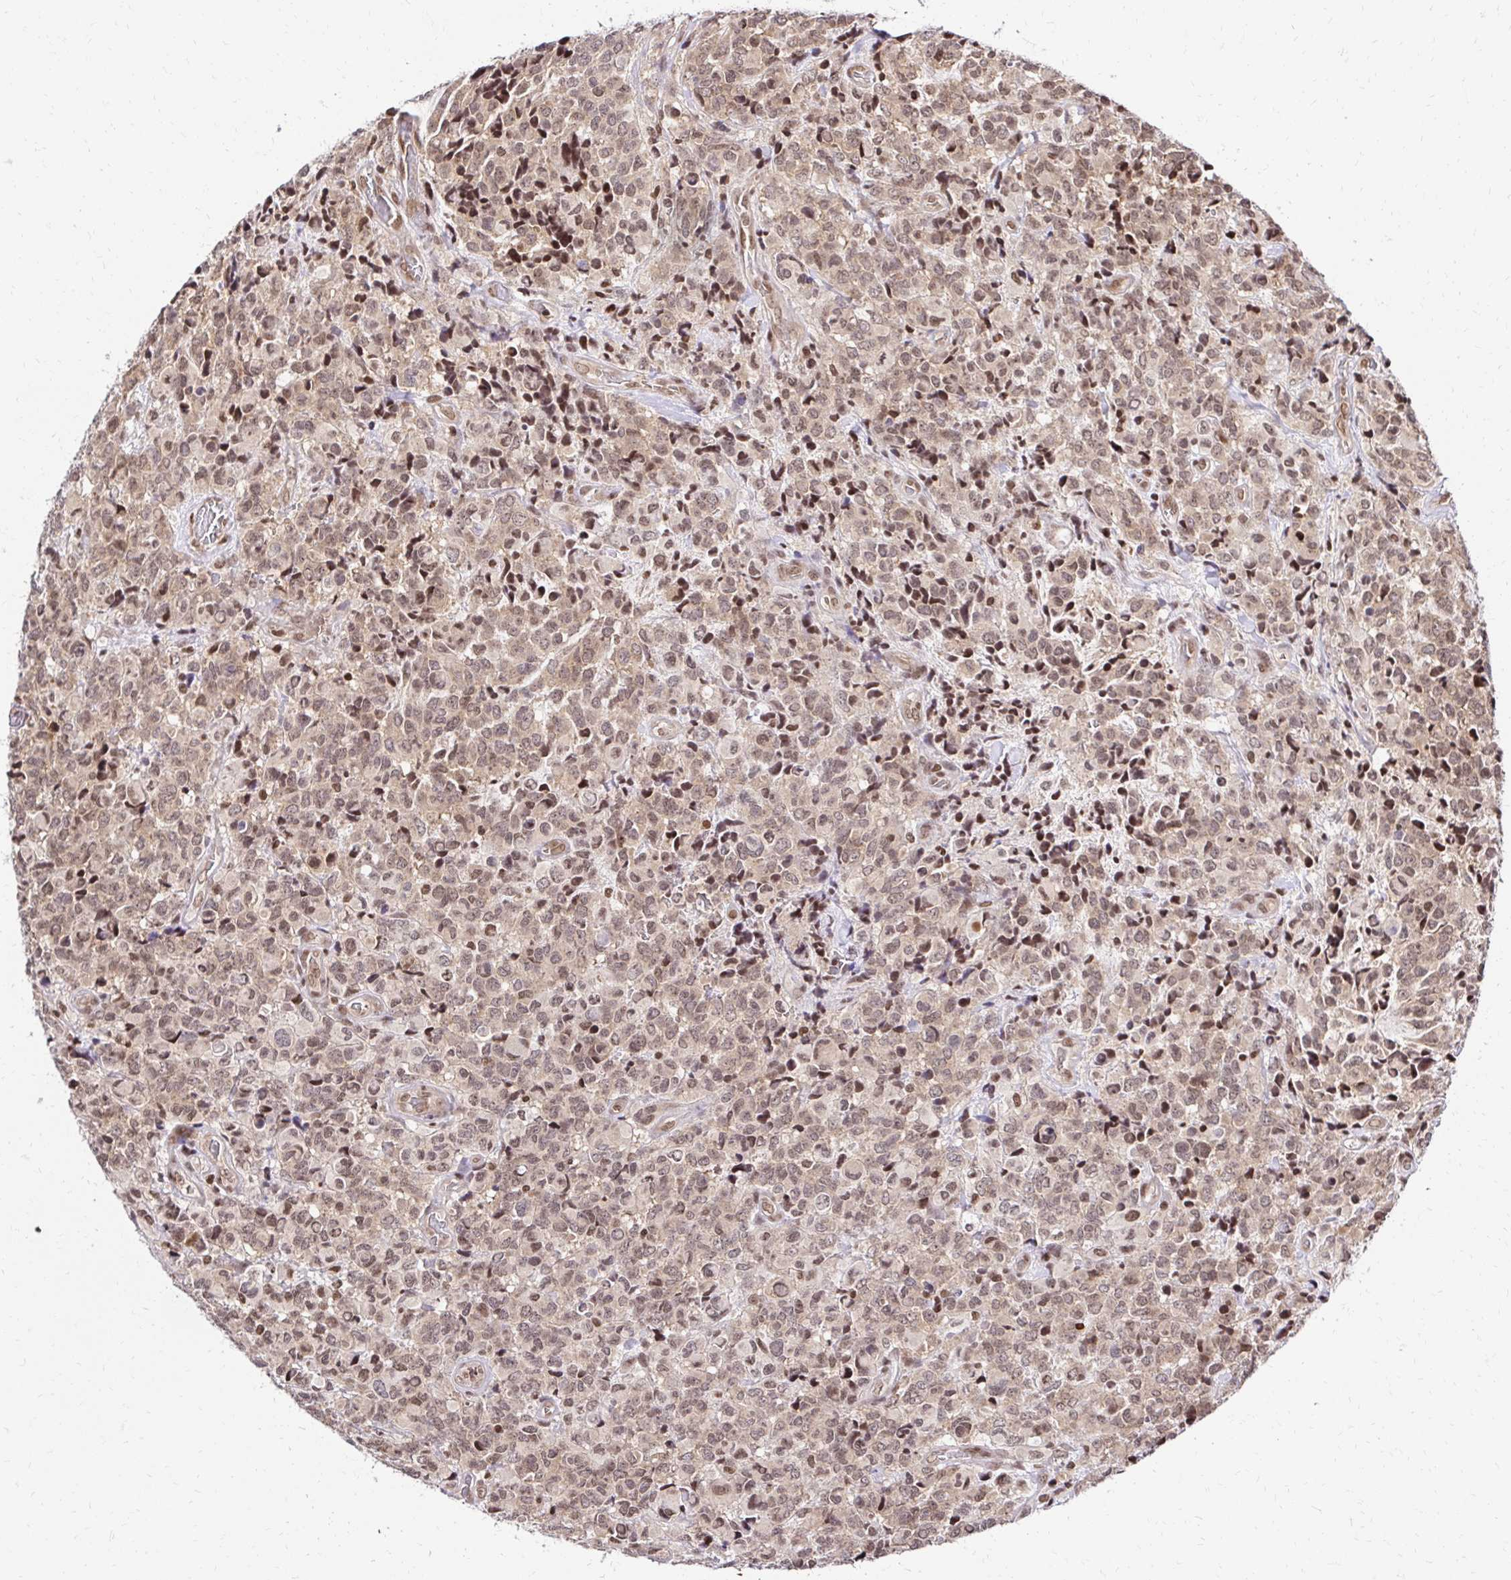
{"staining": {"intensity": "weak", "quantity": ">75%", "location": "cytoplasmic/membranous,nuclear"}, "tissue": "glioma", "cell_type": "Tumor cells", "image_type": "cancer", "snomed": [{"axis": "morphology", "description": "Glioma, malignant, High grade"}, {"axis": "topography", "description": "Brain"}], "caption": "This micrograph demonstrates immunohistochemistry (IHC) staining of high-grade glioma (malignant), with low weak cytoplasmic/membranous and nuclear positivity in about >75% of tumor cells.", "gene": "GLYR1", "patient": {"sex": "male", "age": 39}}